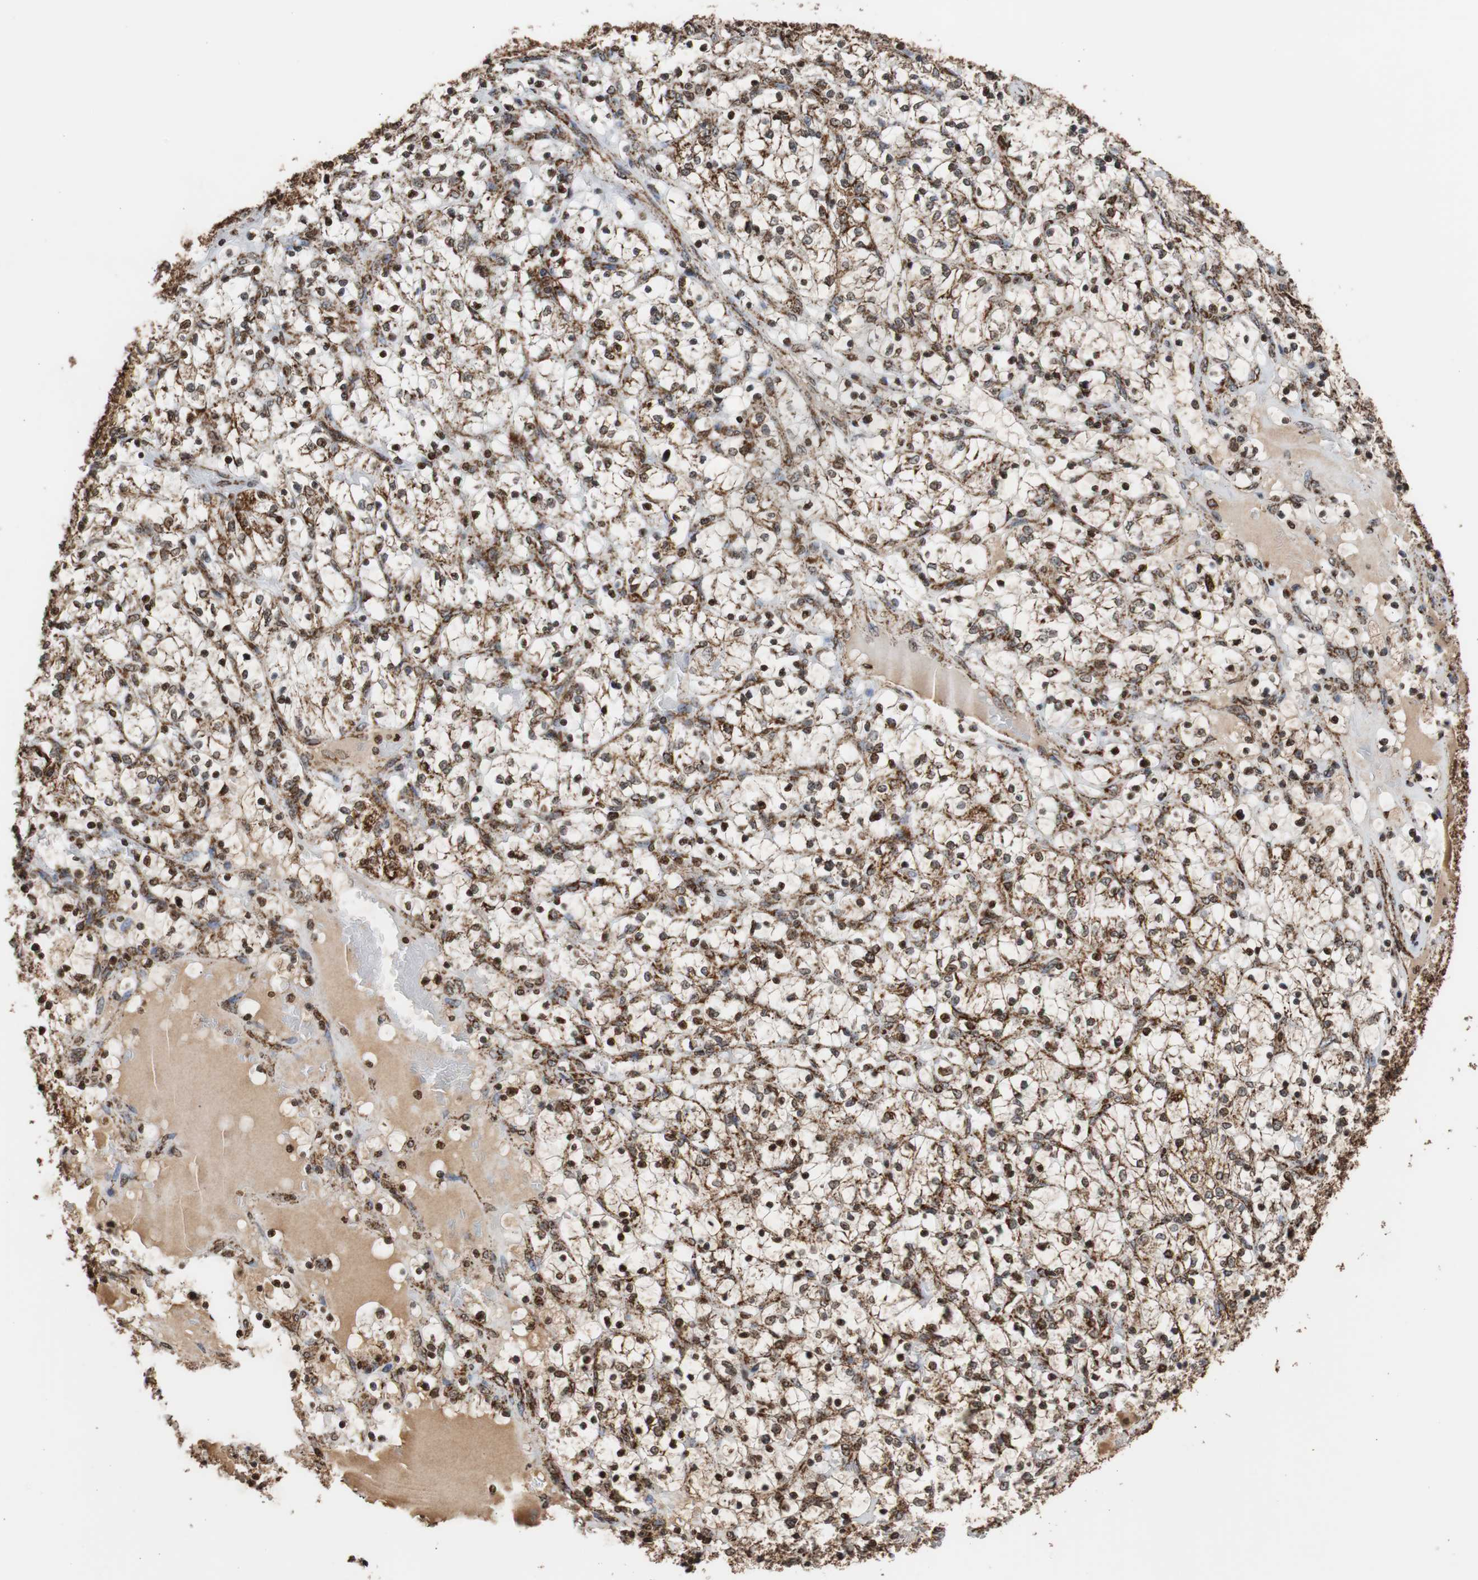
{"staining": {"intensity": "strong", "quantity": ">75%", "location": "cytoplasmic/membranous,nuclear"}, "tissue": "renal cancer", "cell_type": "Tumor cells", "image_type": "cancer", "snomed": [{"axis": "morphology", "description": "Adenocarcinoma, NOS"}, {"axis": "topography", "description": "Kidney"}], "caption": "Brown immunohistochemical staining in human adenocarcinoma (renal) demonstrates strong cytoplasmic/membranous and nuclear staining in about >75% of tumor cells. Using DAB (brown) and hematoxylin (blue) stains, captured at high magnification using brightfield microscopy.", "gene": "HSPA9", "patient": {"sex": "female", "age": 69}}